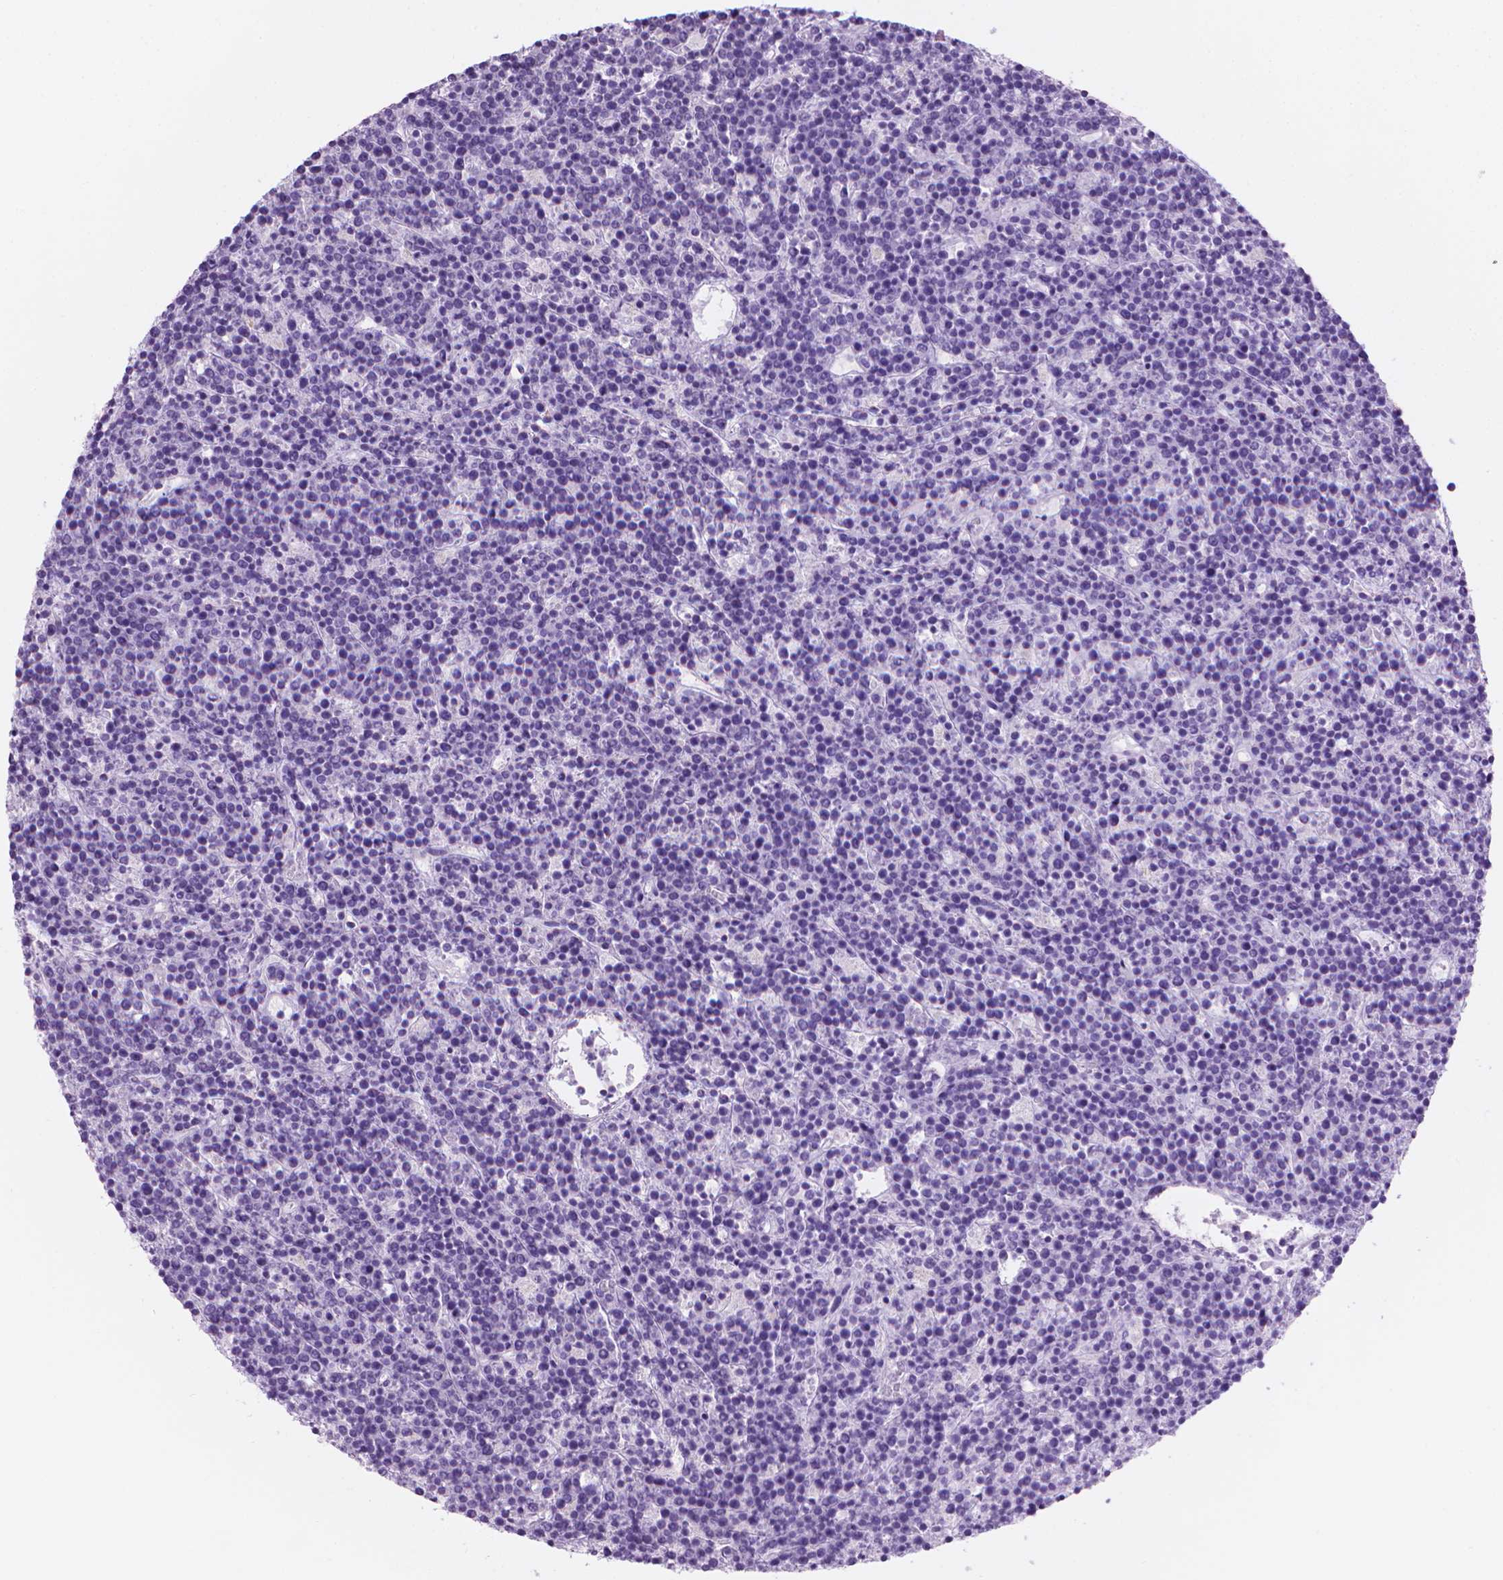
{"staining": {"intensity": "negative", "quantity": "none", "location": "none"}, "tissue": "lymphoma", "cell_type": "Tumor cells", "image_type": "cancer", "snomed": [{"axis": "morphology", "description": "Malignant lymphoma, non-Hodgkin's type, High grade"}, {"axis": "topography", "description": "Ovary"}], "caption": "Human lymphoma stained for a protein using immunohistochemistry (IHC) shows no staining in tumor cells.", "gene": "TTC29", "patient": {"sex": "female", "age": 56}}